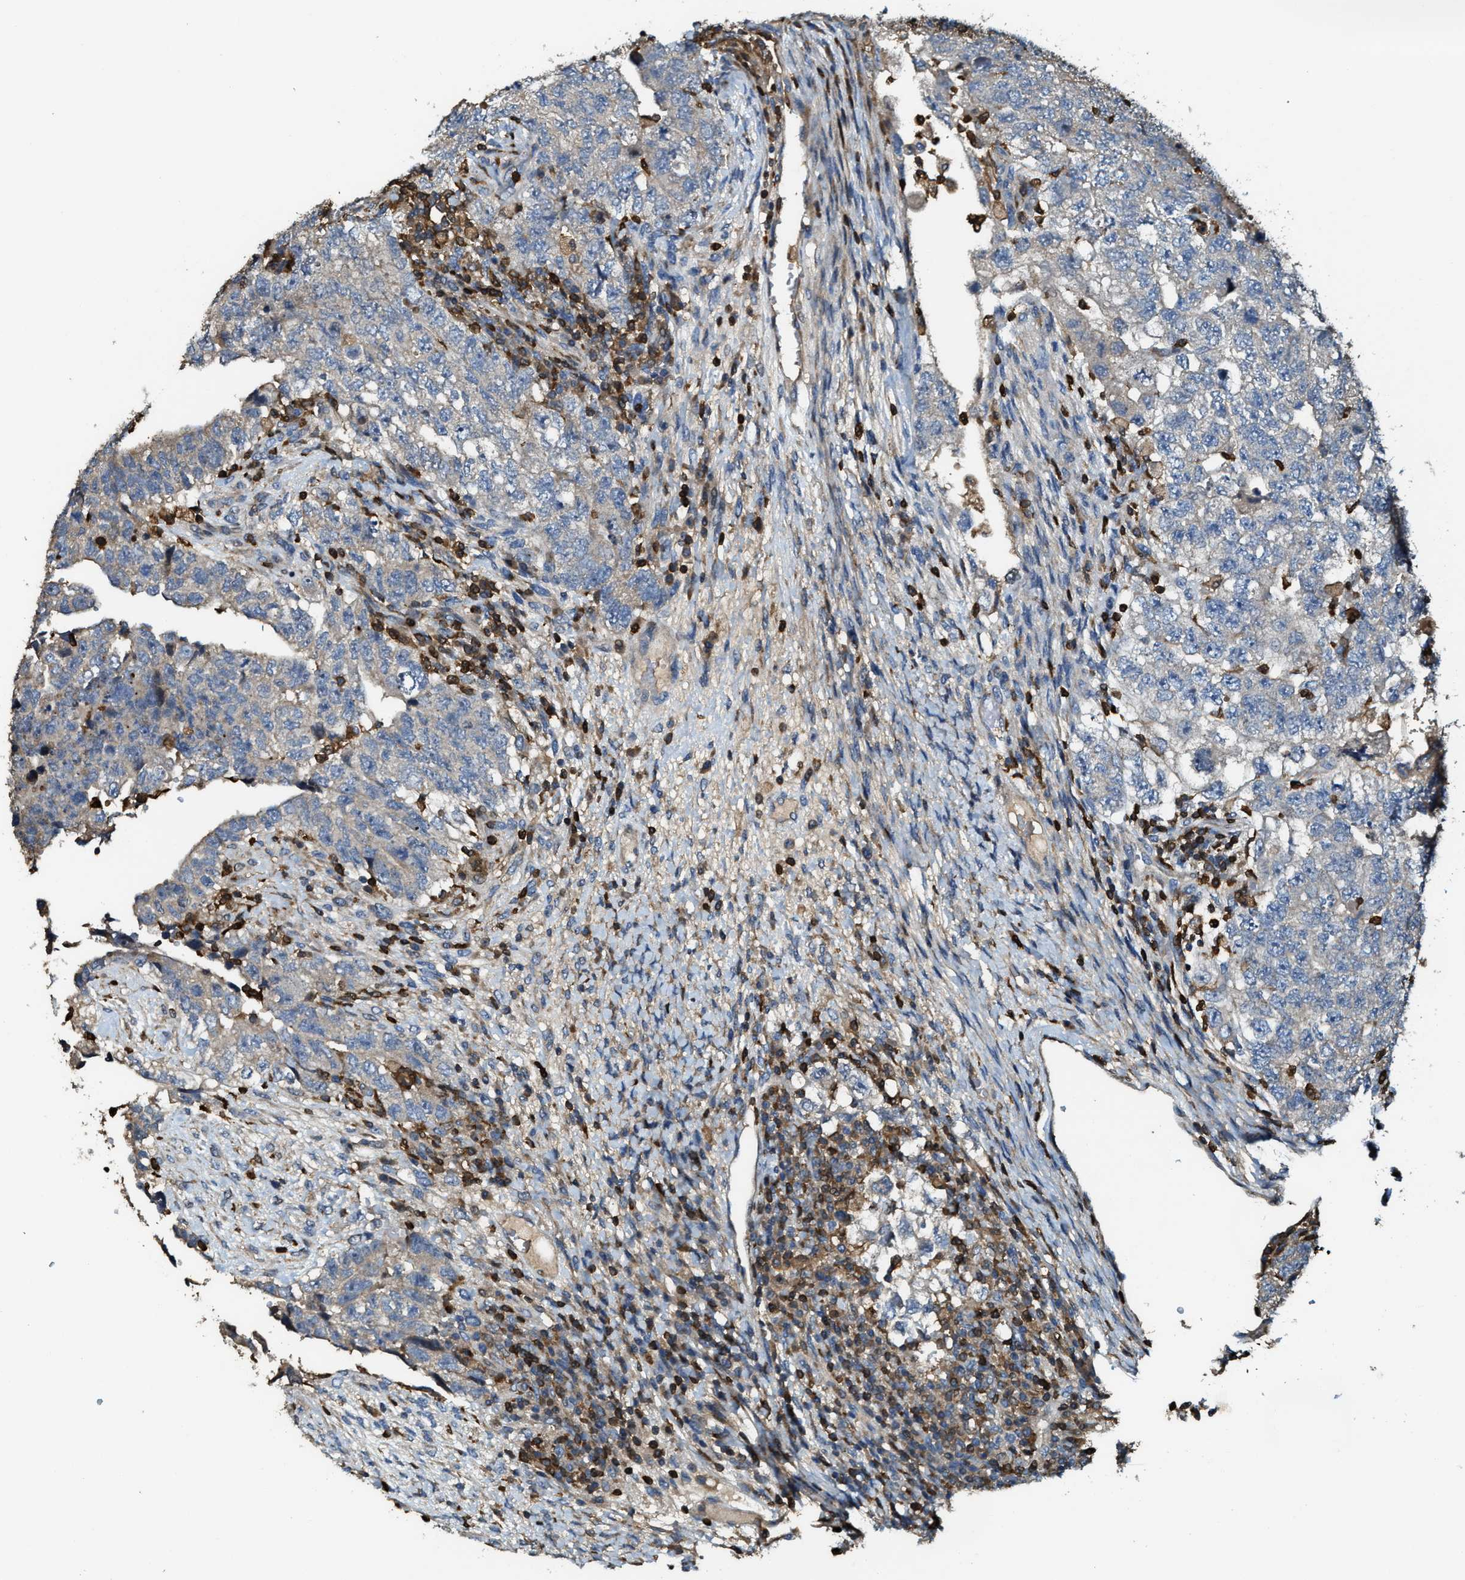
{"staining": {"intensity": "negative", "quantity": "none", "location": "none"}, "tissue": "testis cancer", "cell_type": "Tumor cells", "image_type": "cancer", "snomed": [{"axis": "morphology", "description": "Carcinoma, Embryonal, NOS"}, {"axis": "topography", "description": "Testis"}], "caption": "High magnification brightfield microscopy of embryonal carcinoma (testis) stained with DAB (brown) and counterstained with hematoxylin (blue): tumor cells show no significant expression.", "gene": "SERPINB5", "patient": {"sex": "male", "age": 36}}